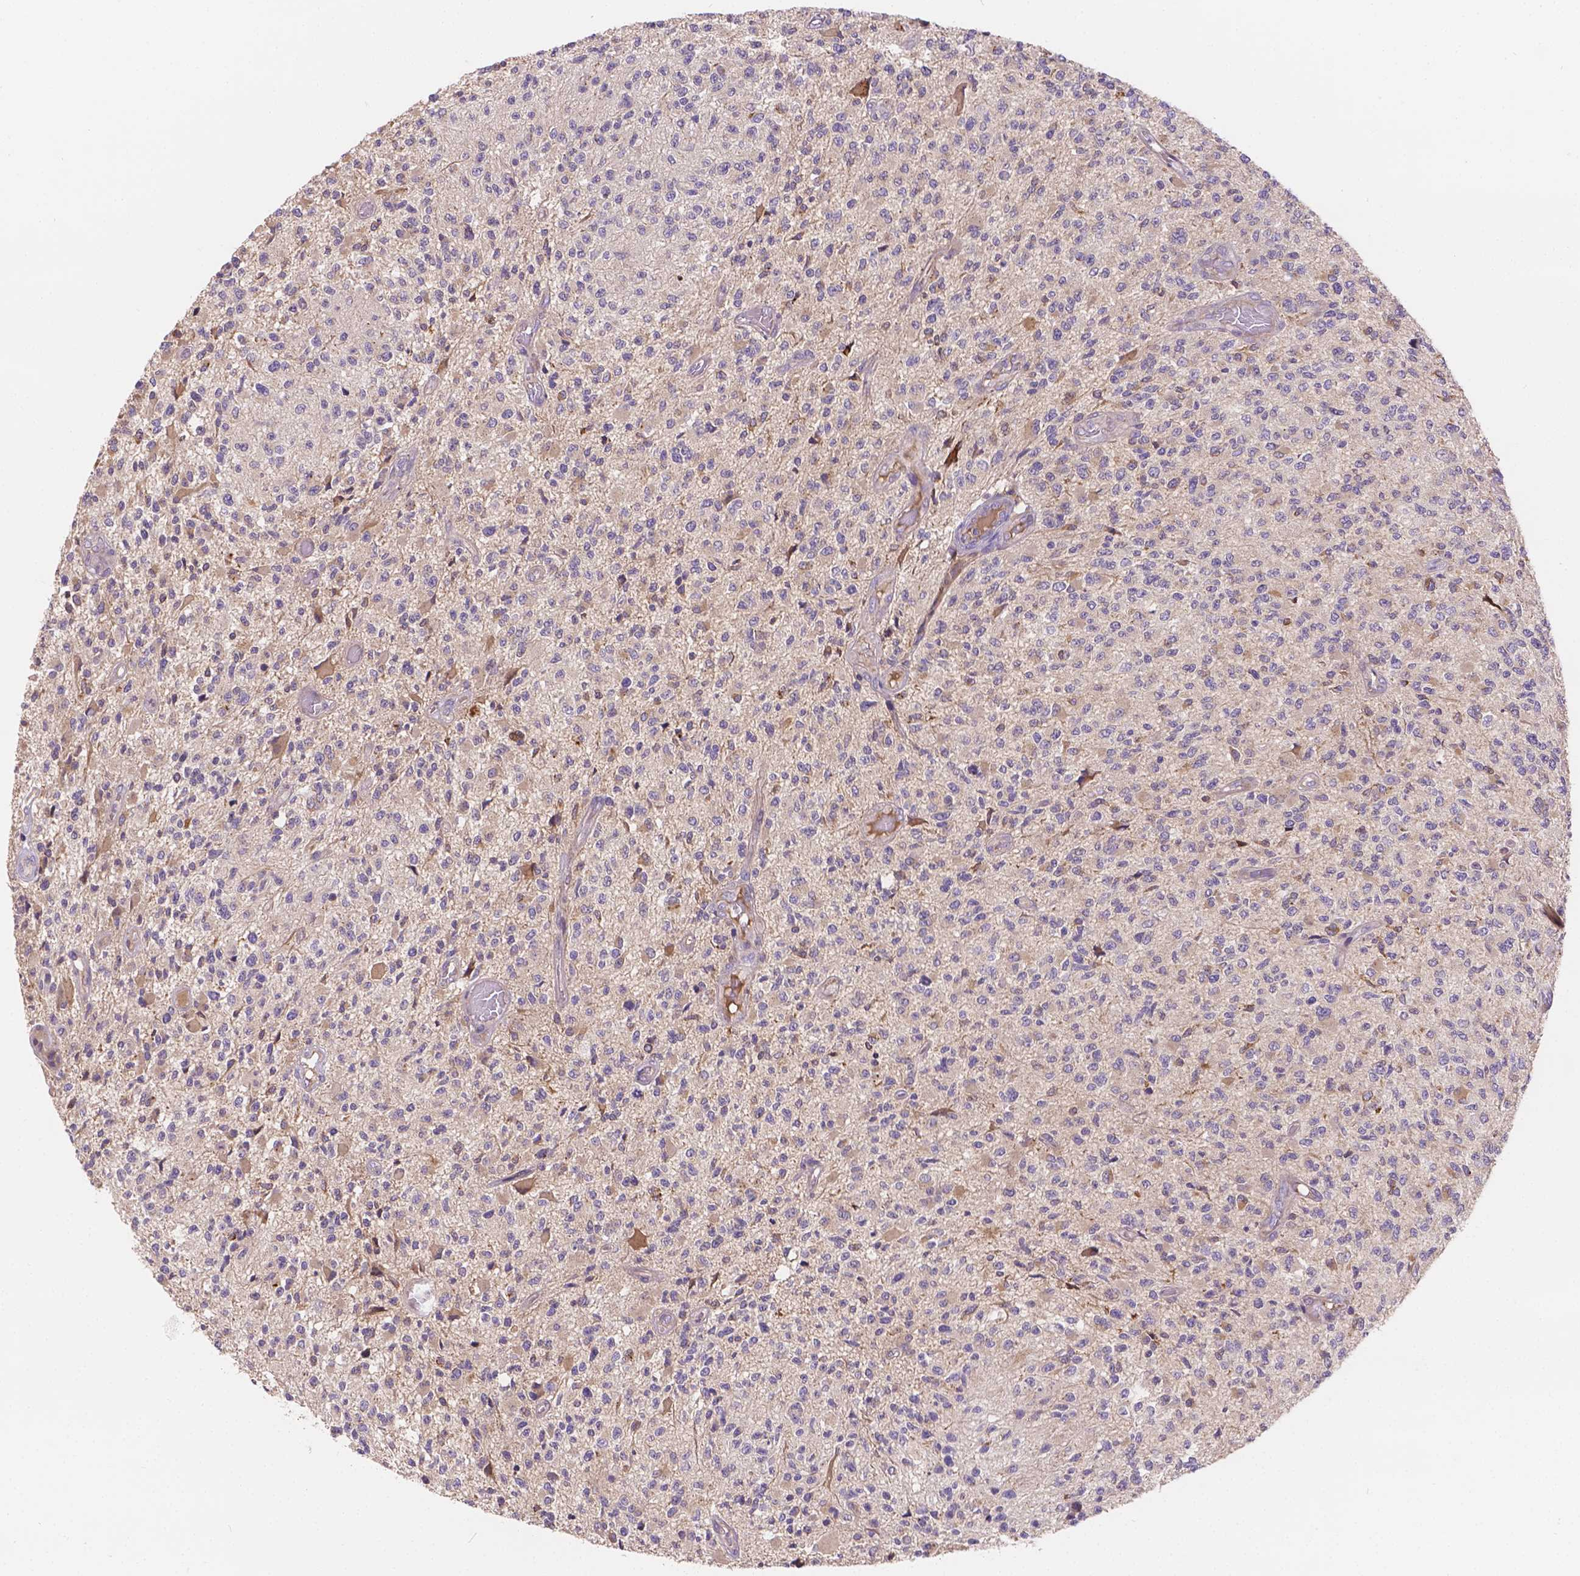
{"staining": {"intensity": "weak", "quantity": "25%-75%", "location": "cytoplasmic/membranous"}, "tissue": "glioma", "cell_type": "Tumor cells", "image_type": "cancer", "snomed": [{"axis": "morphology", "description": "Glioma, malignant, High grade"}, {"axis": "topography", "description": "Brain"}], "caption": "Malignant glioma (high-grade) stained for a protein (brown) reveals weak cytoplasmic/membranous positive positivity in about 25%-75% of tumor cells.", "gene": "CDK10", "patient": {"sex": "female", "age": 63}}